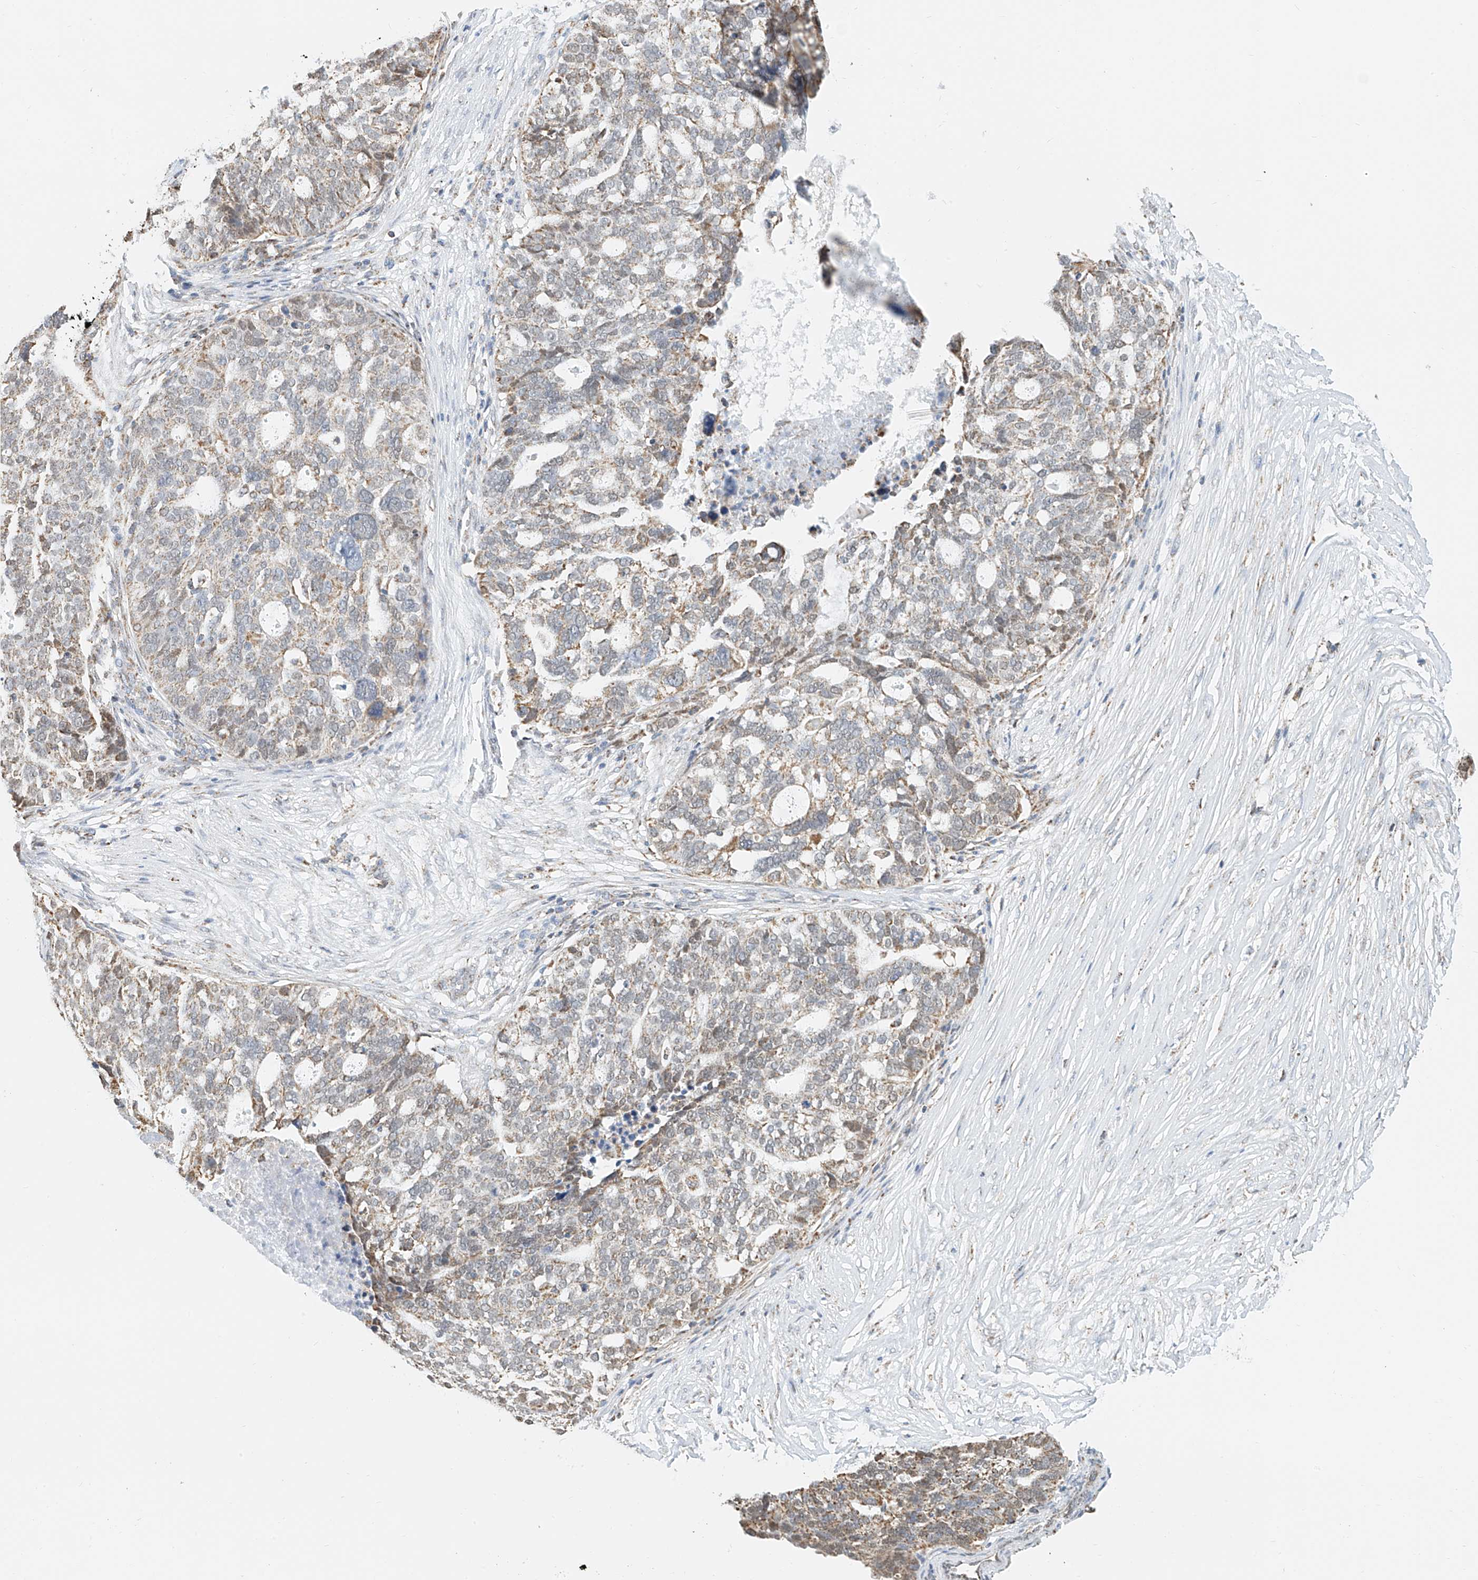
{"staining": {"intensity": "weak", "quantity": ">75%", "location": "cytoplasmic/membranous"}, "tissue": "ovarian cancer", "cell_type": "Tumor cells", "image_type": "cancer", "snomed": [{"axis": "morphology", "description": "Cystadenocarcinoma, serous, NOS"}, {"axis": "topography", "description": "Ovary"}], "caption": "An image showing weak cytoplasmic/membranous staining in about >75% of tumor cells in ovarian serous cystadenocarcinoma, as visualized by brown immunohistochemical staining.", "gene": "NALCN", "patient": {"sex": "female", "age": 59}}